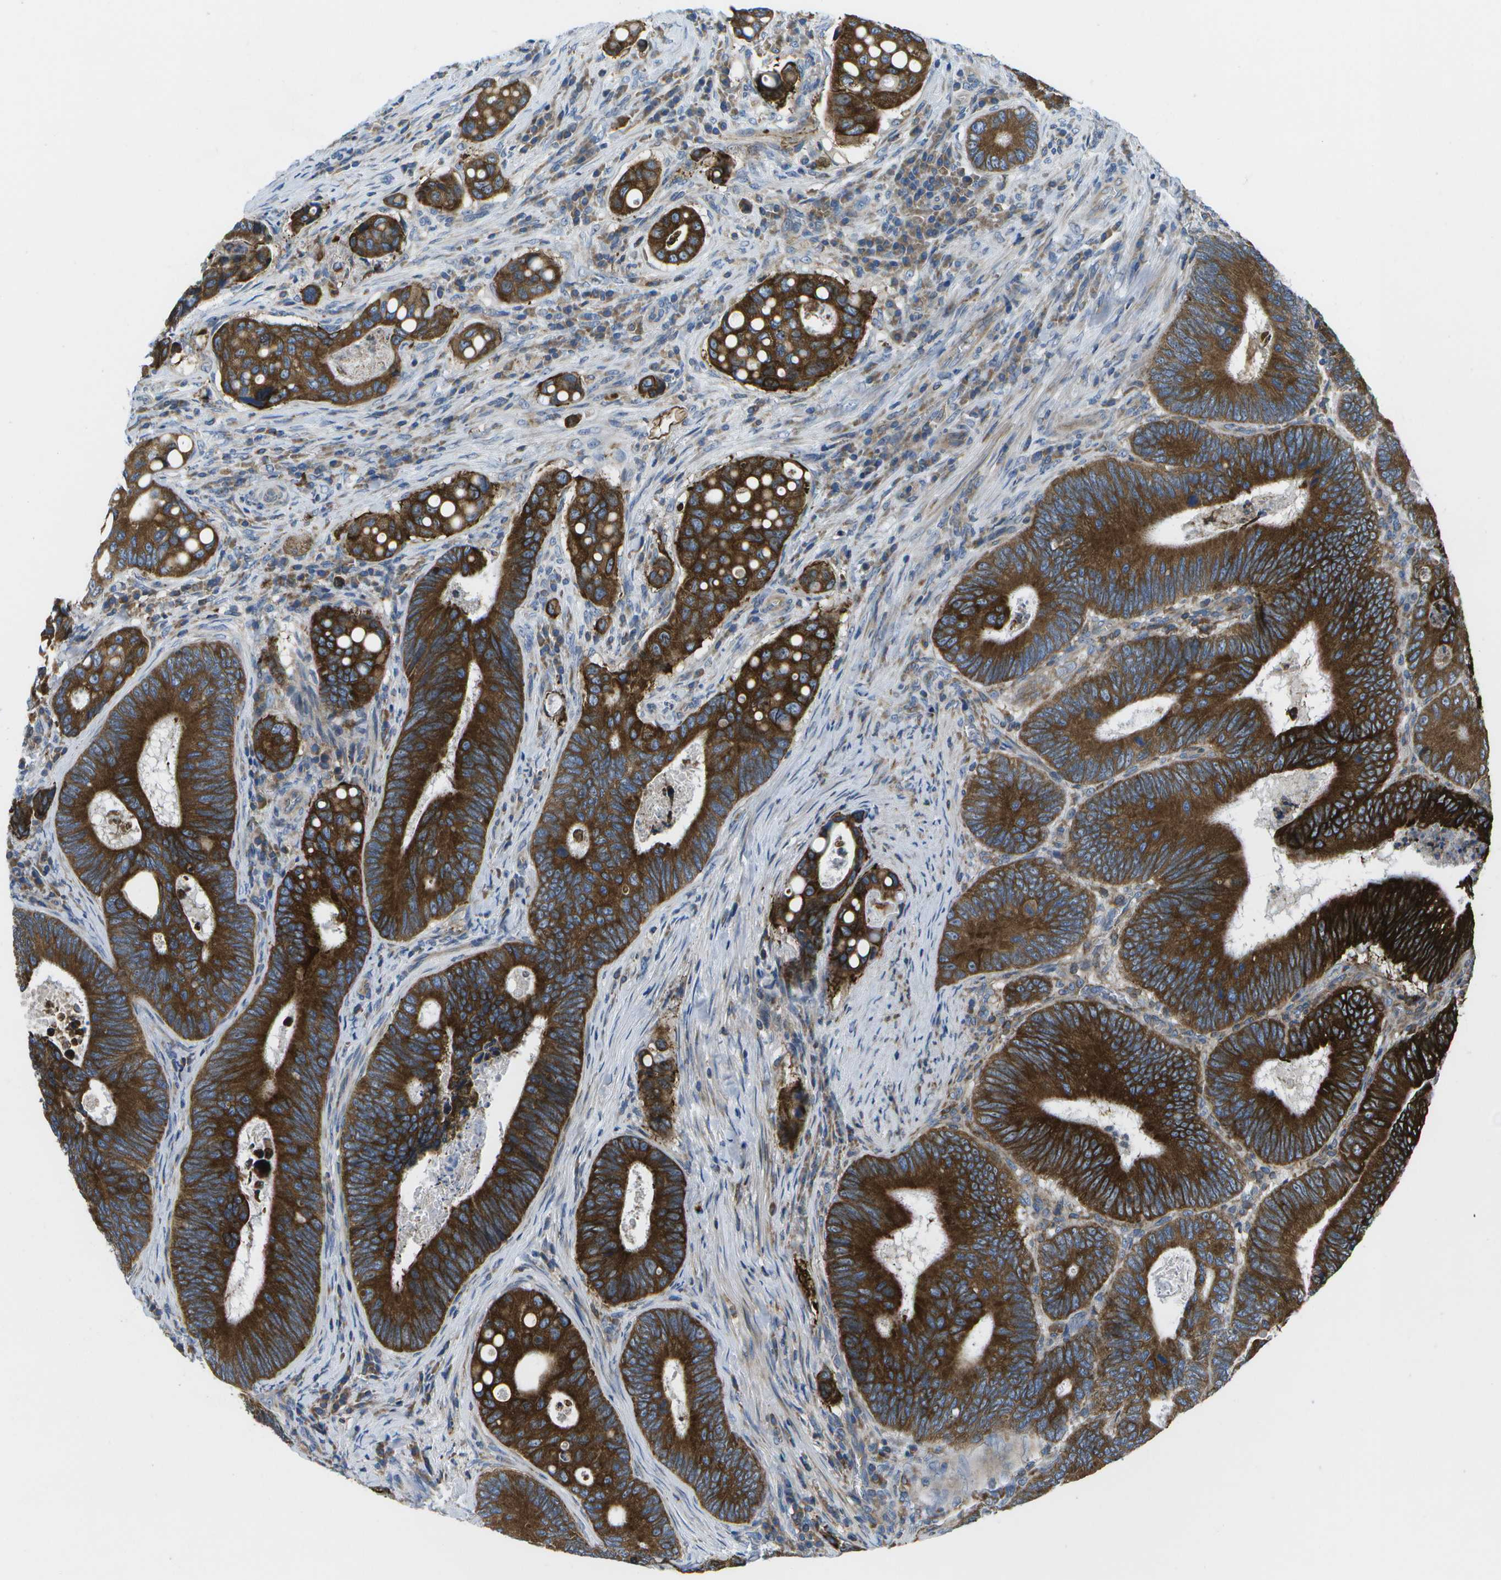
{"staining": {"intensity": "strong", "quantity": ">75%", "location": "cytoplasmic/membranous"}, "tissue": "colorectal cancer", "cell_type": "Tumor cells", "image_type": "cancer", "snomed": [{"axis": "morphology", "description": "Inflammation, NOS"}, {"axis": "morphology", "description": "Adenocarcinoma, NOS"}, {"axis": "topography", "description": "Colon"}], "caption": "Immunohistochemical staining of human colorectal cancer (adenocarcinoma) reveals high levels of strong cytoplasmic/membranous protein positivity in approximately >75% of tumor cells.", "gene": "GDF5", "patient": {"sex": "male", "age": 72}}